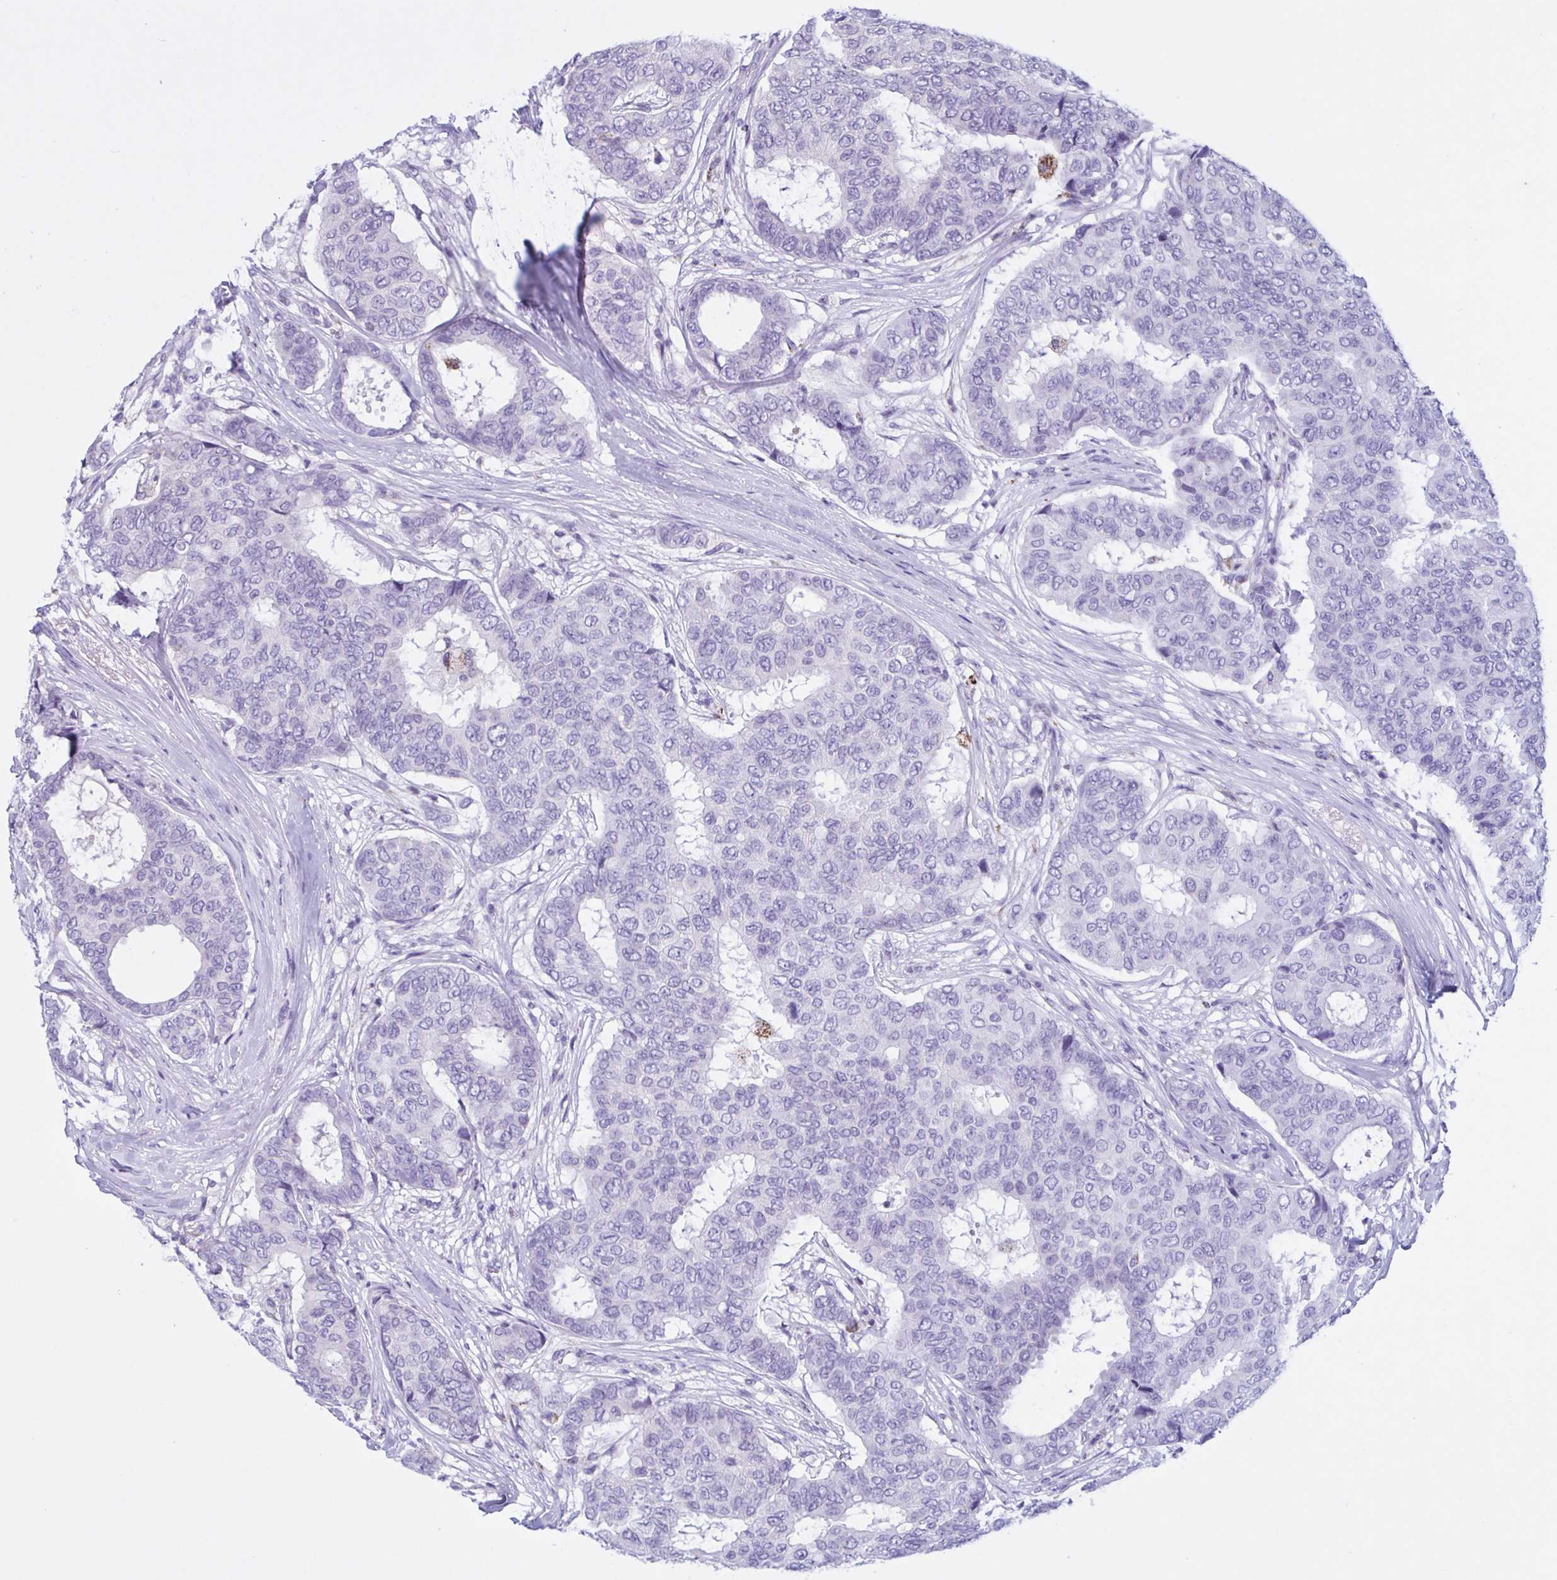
{"staining": {"intensity": "negative", "quantity": "none", "location": "none"}, "tissue": "breast cancer", "cell_type": "Tumor cells", "image_type": "cancer", "snomed": [{"axis": "morphology", "description": "Duct carcinoma"}, {"axis": "topography", "description": "Breast"}], "caption": "This is an immunohistochemistry image of breast cancer. There is no expression in tumor cells.", "gene": "F13B", "patient": {"sex": "female", "age": 75}}